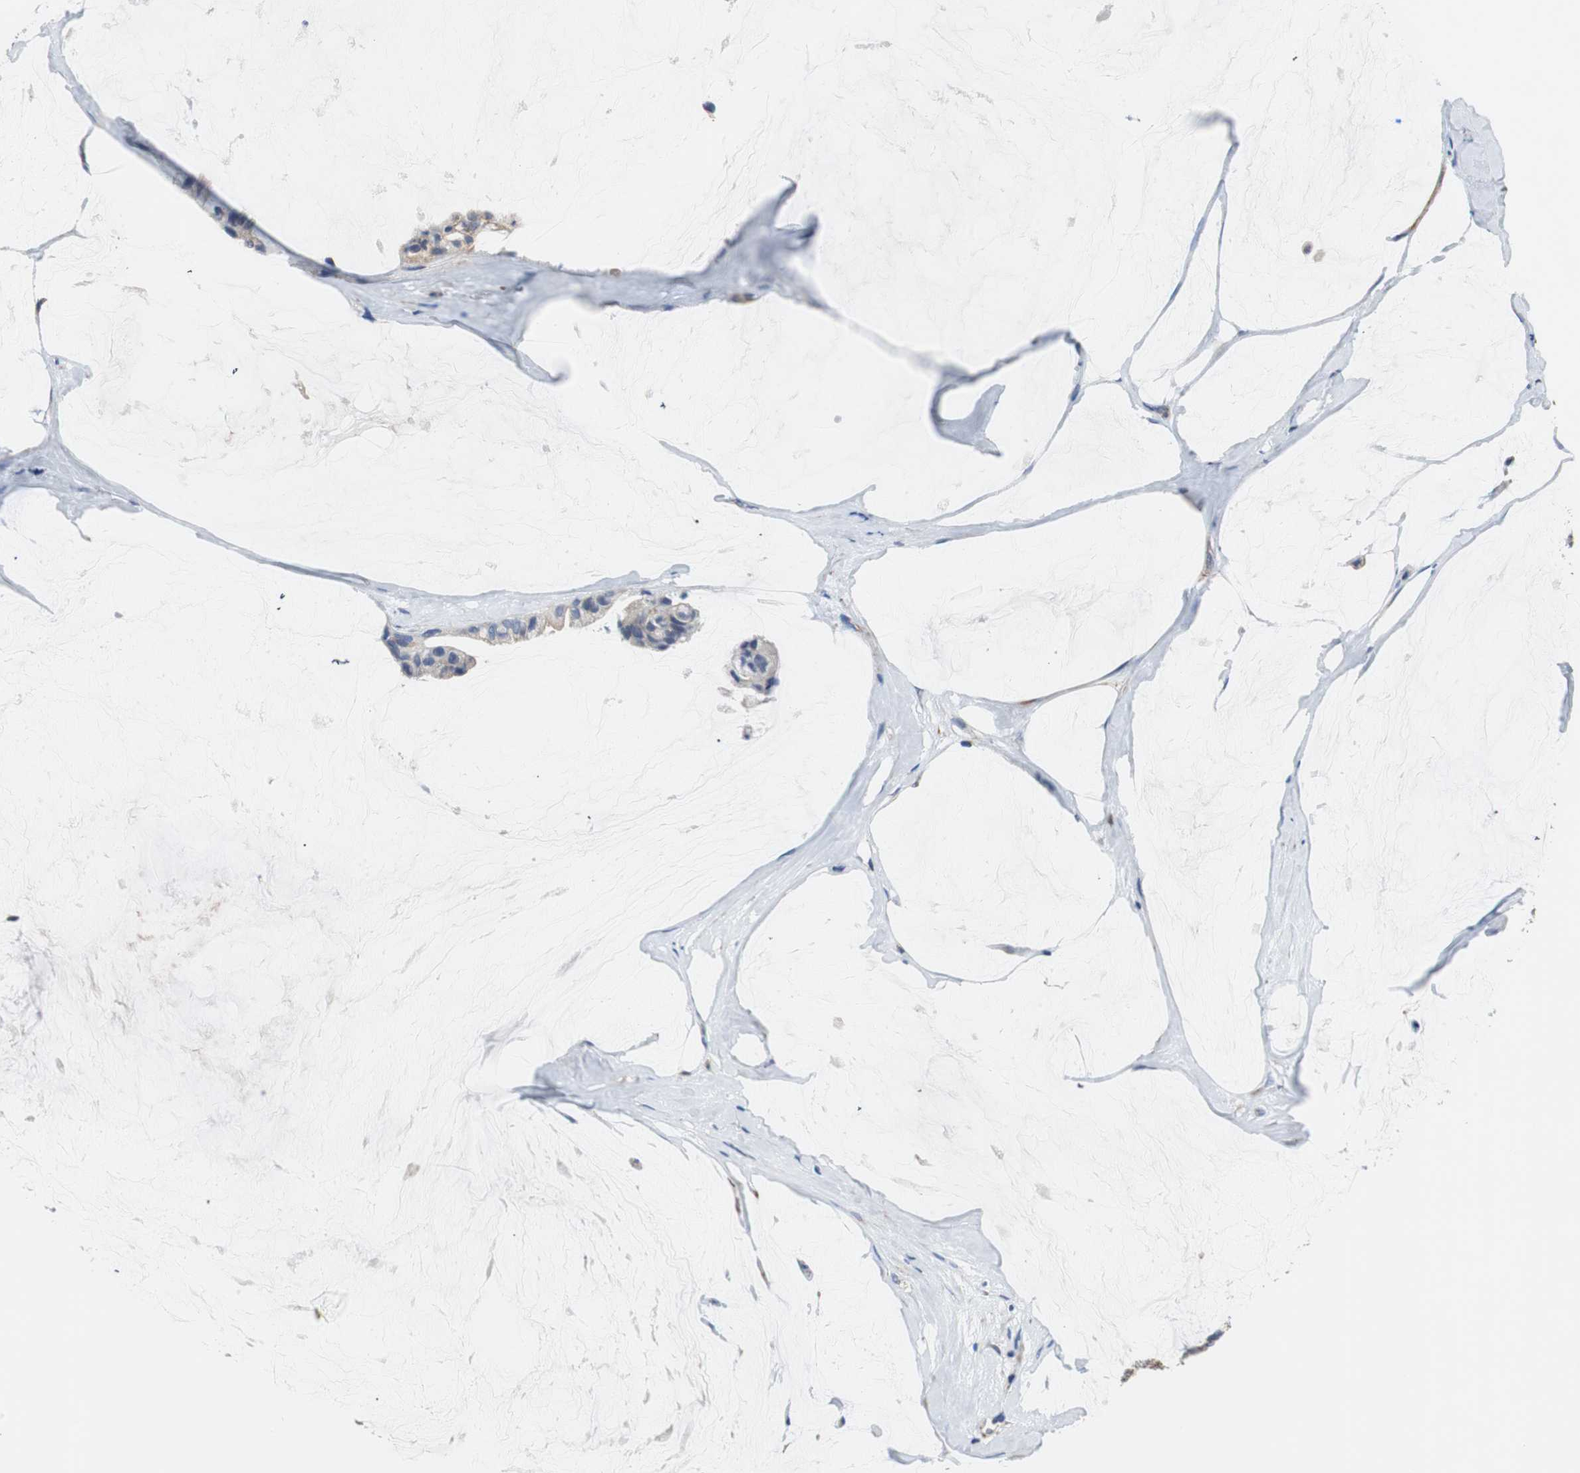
{"staining": {"intensity": "weak", "quantity": ">75%", "location": "cytoplasmic/membranous"}, "tissue": "ovarian cancer", "cell_type": "Tumor cells", "image_type": "cancer", "snomed": [{"axis": "morphology", "description": "Cystadenocarcinoma, mucinous, NOS"}, {"axis": "topography", "description": "Ovary"}], "caption": "Weak cytoplasmic/membranous positivity for a protein is identified in approximately >75% of tumor cells of ovarian cancer (mucinous cystadenocarcinoma) using immunohistochemistry (IHC).", "gene": "PCK1", "patient": {"sex": "female", "age": 39}}